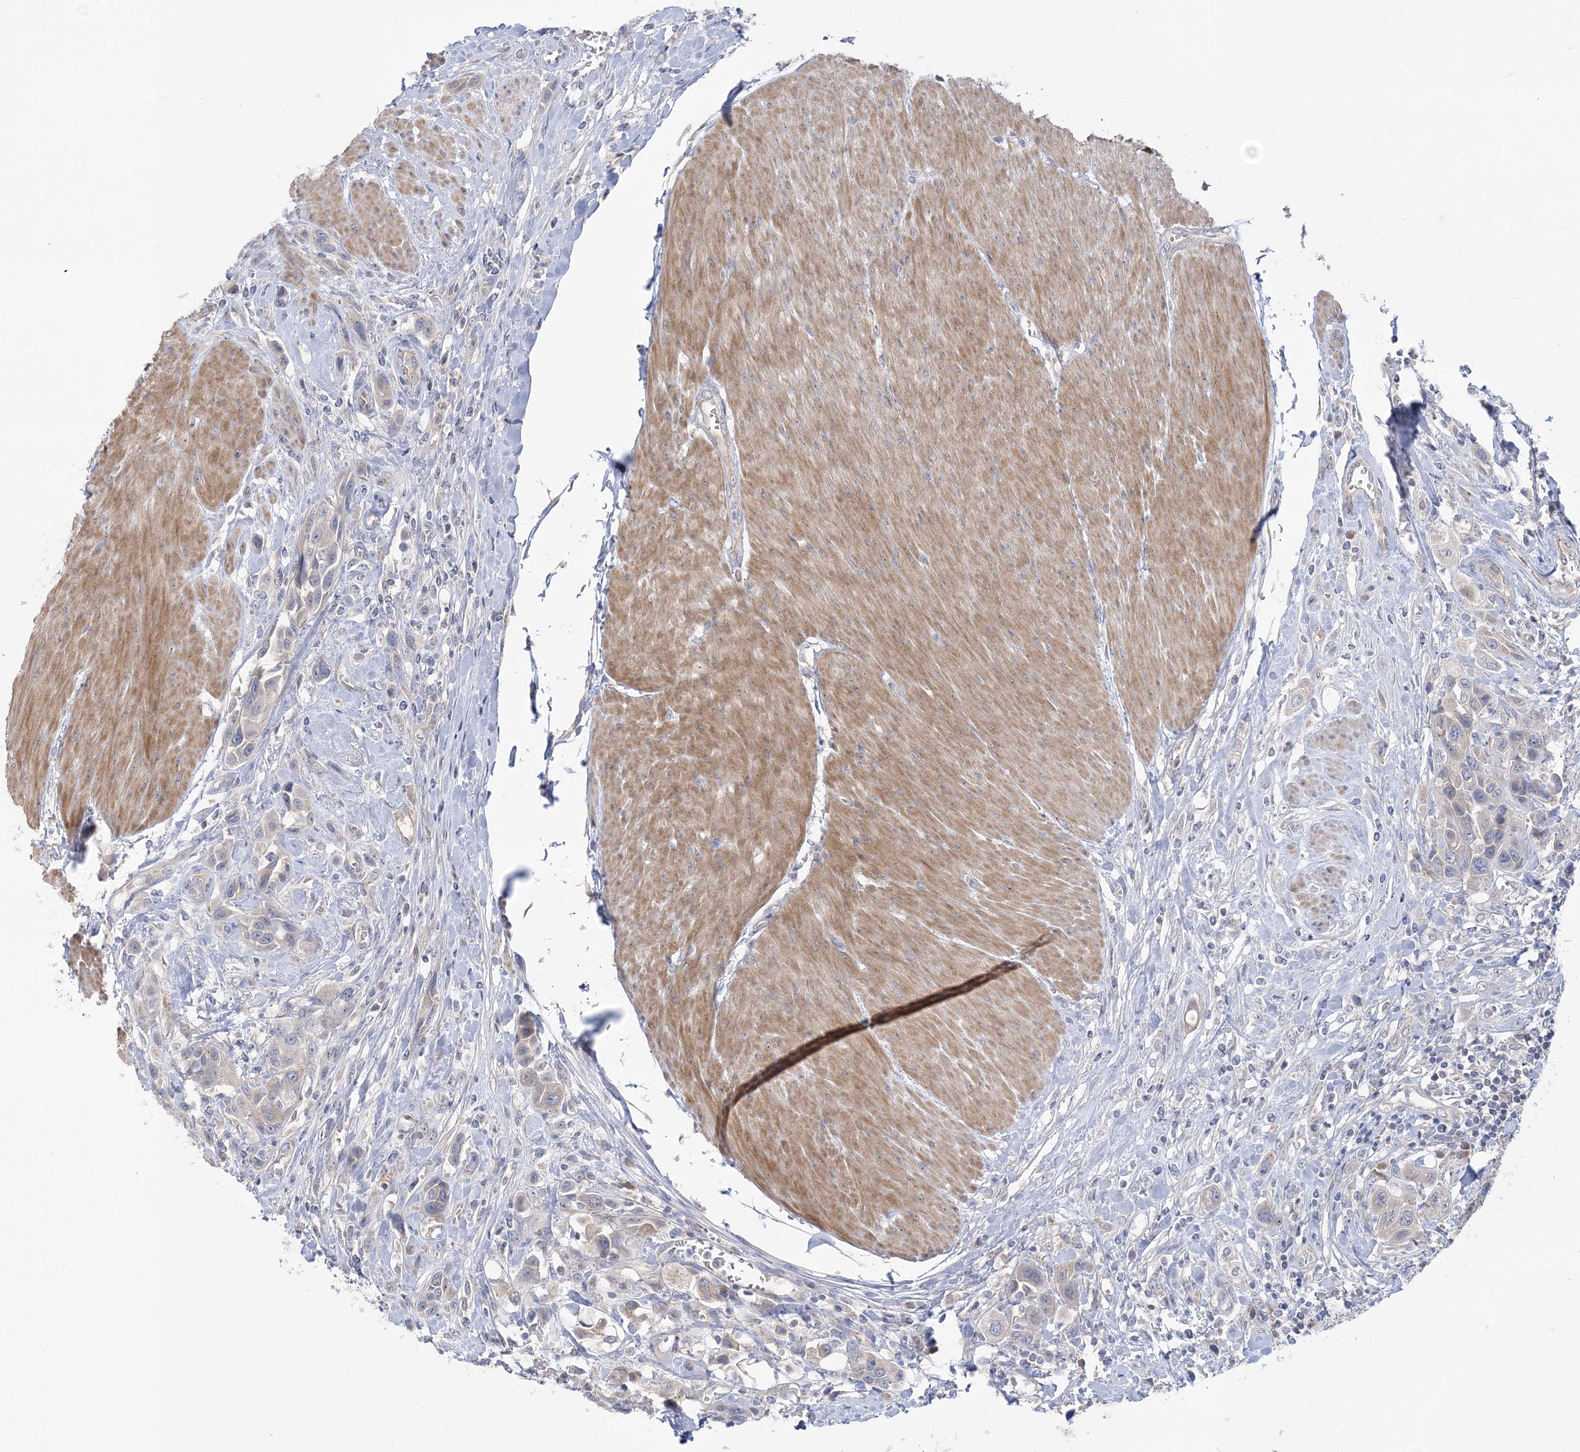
{"staining": {"intensity": "weak", "quantity": "<25%", "location": "cytoplasmic/membranous"}, "tissue": "urothelial cancer", "cell_type": "Tumor cells", "image_type": "cancer", "snomed": [{"axis": "morphology", "description": "Urothelial carcinoma, High grade"}, {"axis": "topography", "description": "Urinary bladder"}], "caption": "There is no significant positivity in tumor cells of urothelial cancer.", "gene": "MMADHC", "patient": {"sex": "male", "age": 50}}